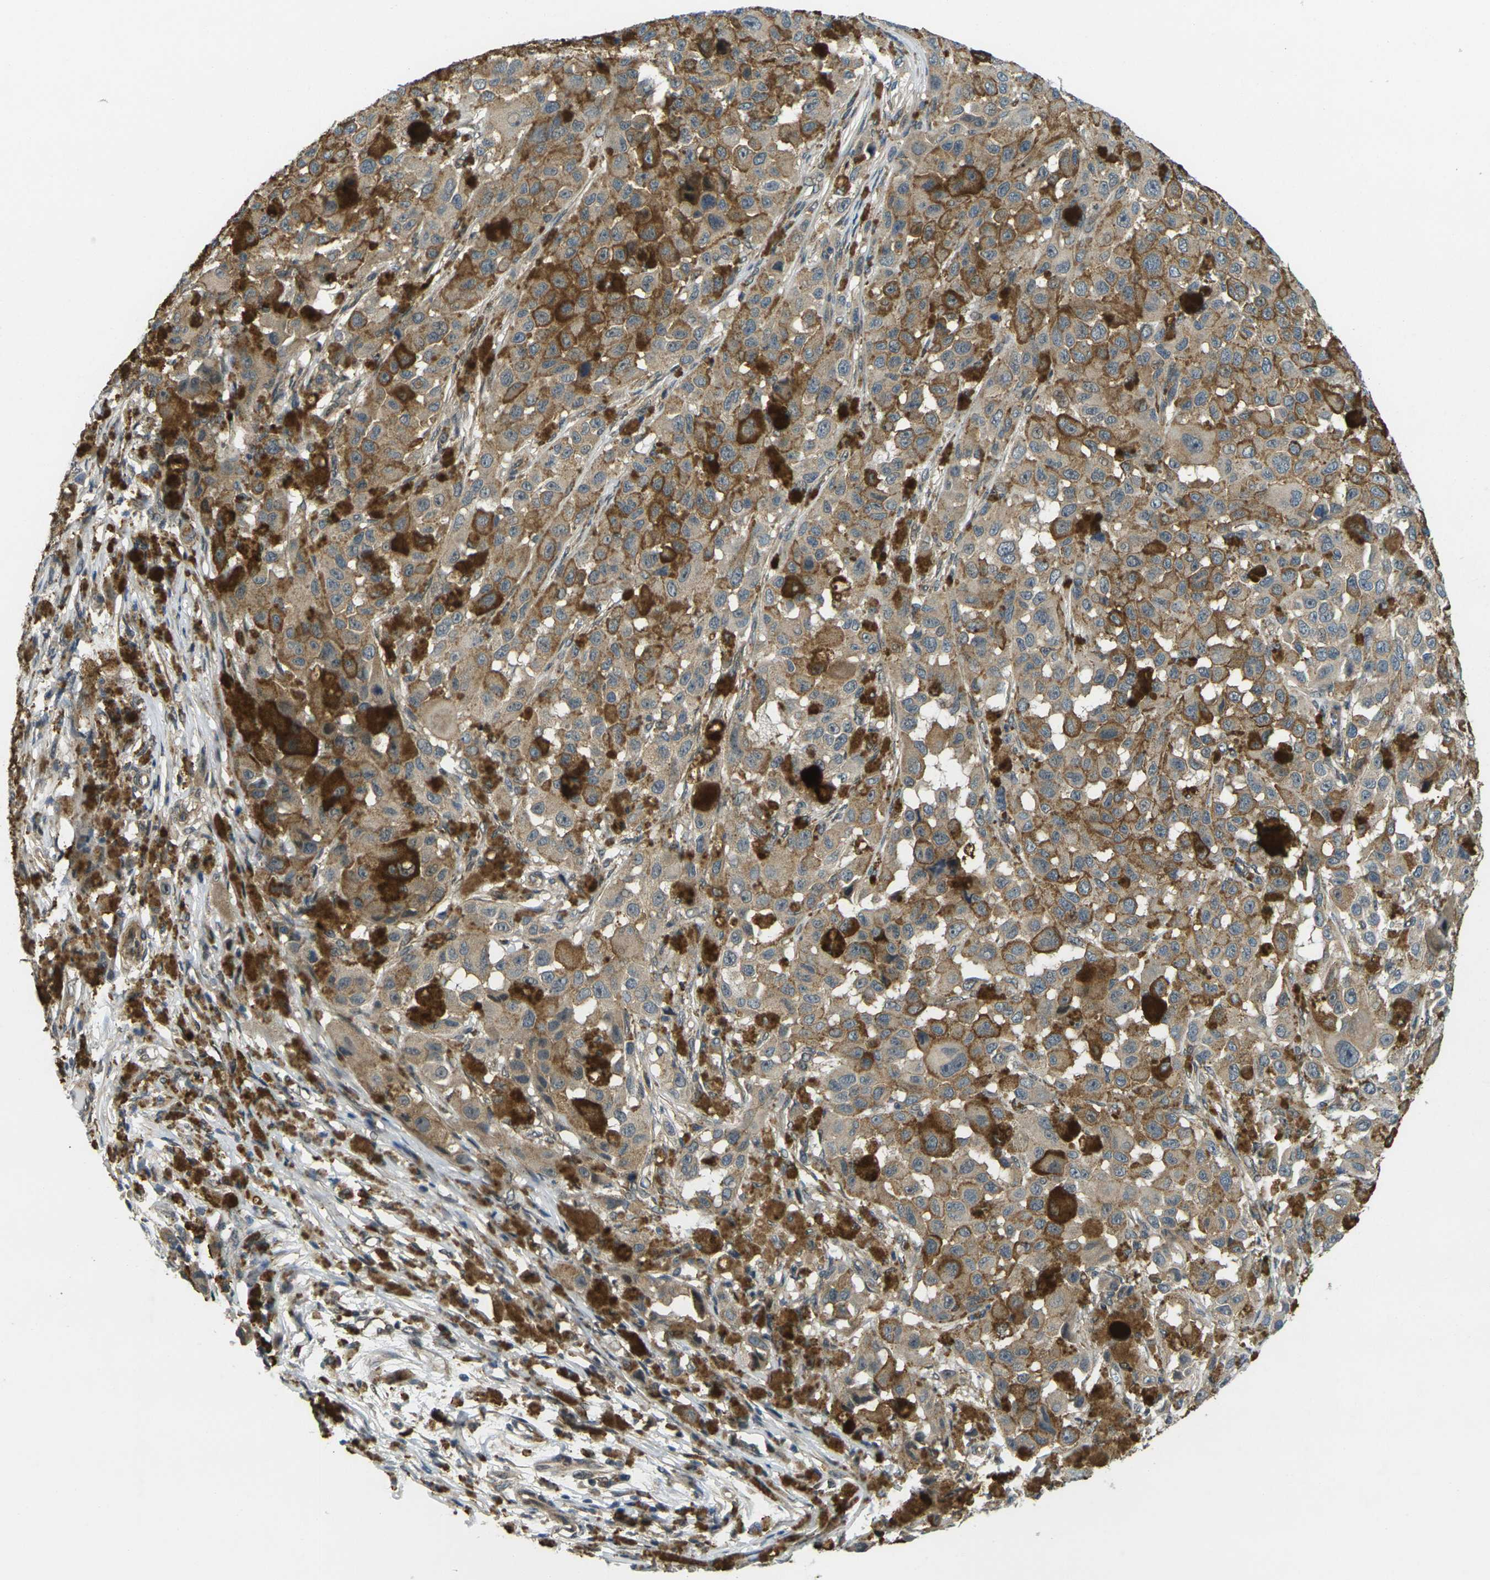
{"staining": {"intensity": "moderate", "quantity": ">75%", "location": "cytoplasmic/membranous"}, "tissue": "melanoma", "cell_type": "Tumor cells", "image_type": "cancer", "snomed": [{"axis": "morphology", "description": "Malignant melanoma, NOS"}, {"axis": "topography", "description": "Skin"}], "caption": "Immunohistochemistry (IHC) micrograph of neoplastic tissue: human melanoma stained using immunohistochemistry demonstrates medium levels of moderate protein expression localized specifically in the cytoplasmic/membranous of tumor cells, appearing as a cytoplasmic/membranous brown color.", "gene": "KCTD10", "patient": {"sex": "female", "age": 46}}